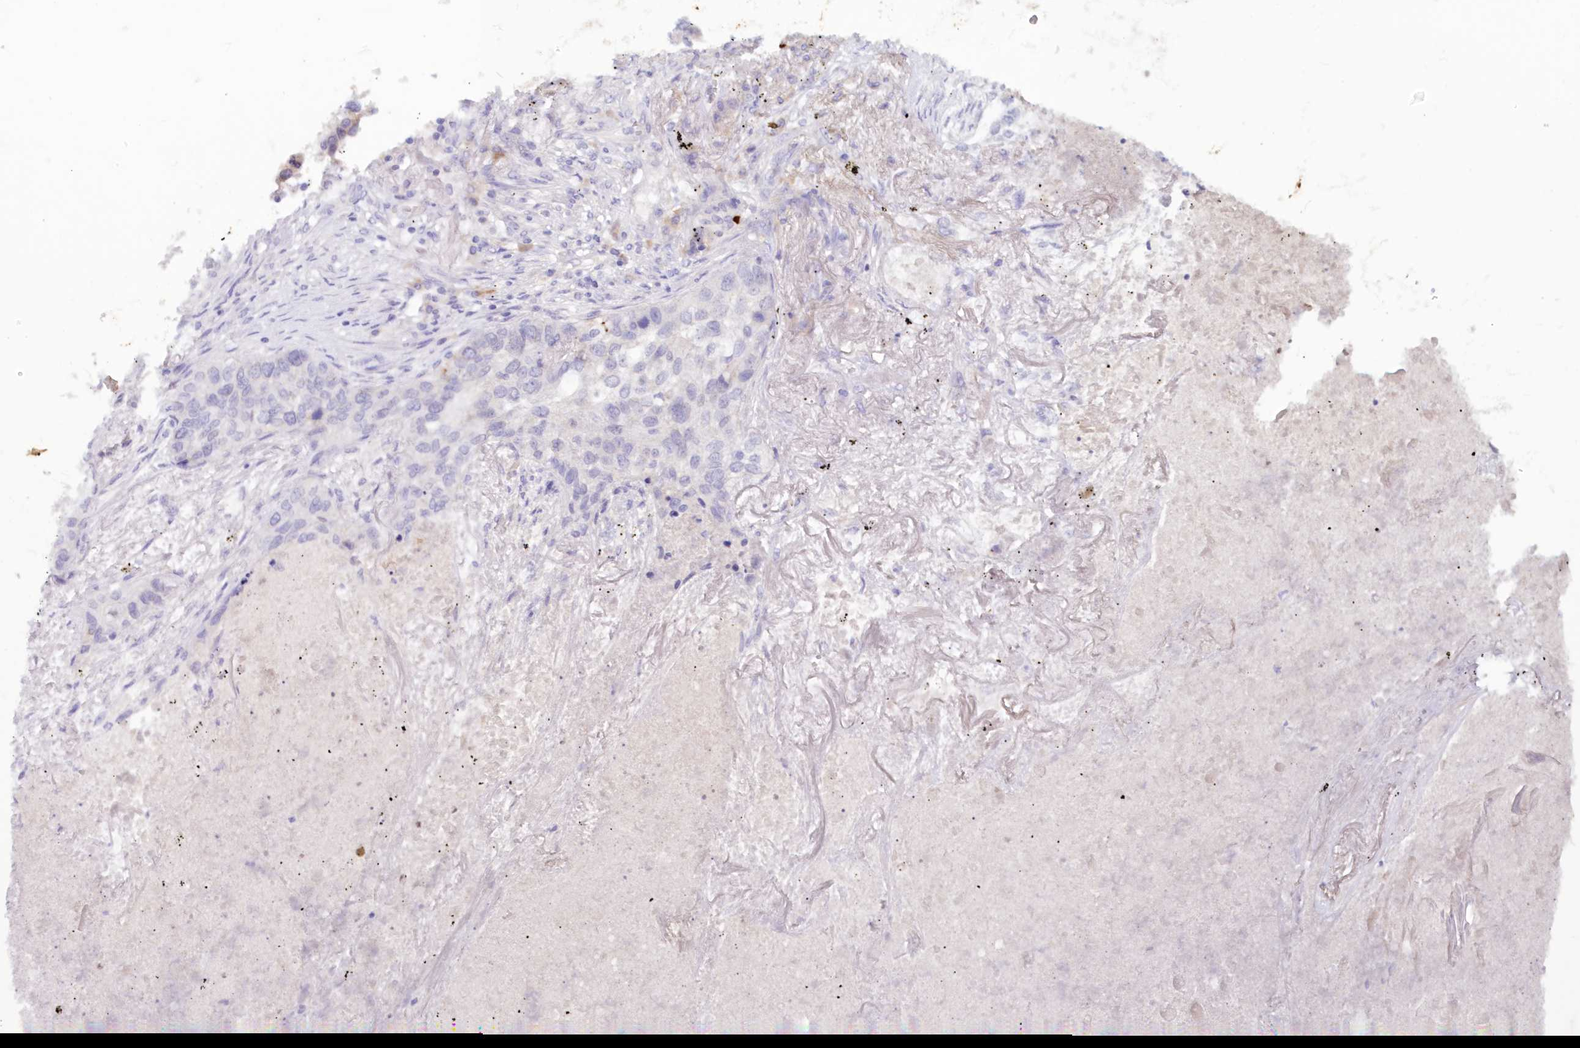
{"staining": {"intensity": "negative", "quantity": "none", "location": "none"}, "tissue": "lung cancer", "cell_type": "Tumor cells", "image_type": "cancer", "snomed": [{"axis": "morphology", "description": "Squamous cell carcinoma, NOS"}, {"axis": "topography", "description": "Lung"}], "caption": "This photomicrograph is of lung cancer stained with immunohistochemistry (IHC) to label a protein in brown with the nuclei are counter-stained blue. There is no expression in tumor cells.", "gene": "SNED1", "patient": {"sex": "female", "age": 63}}